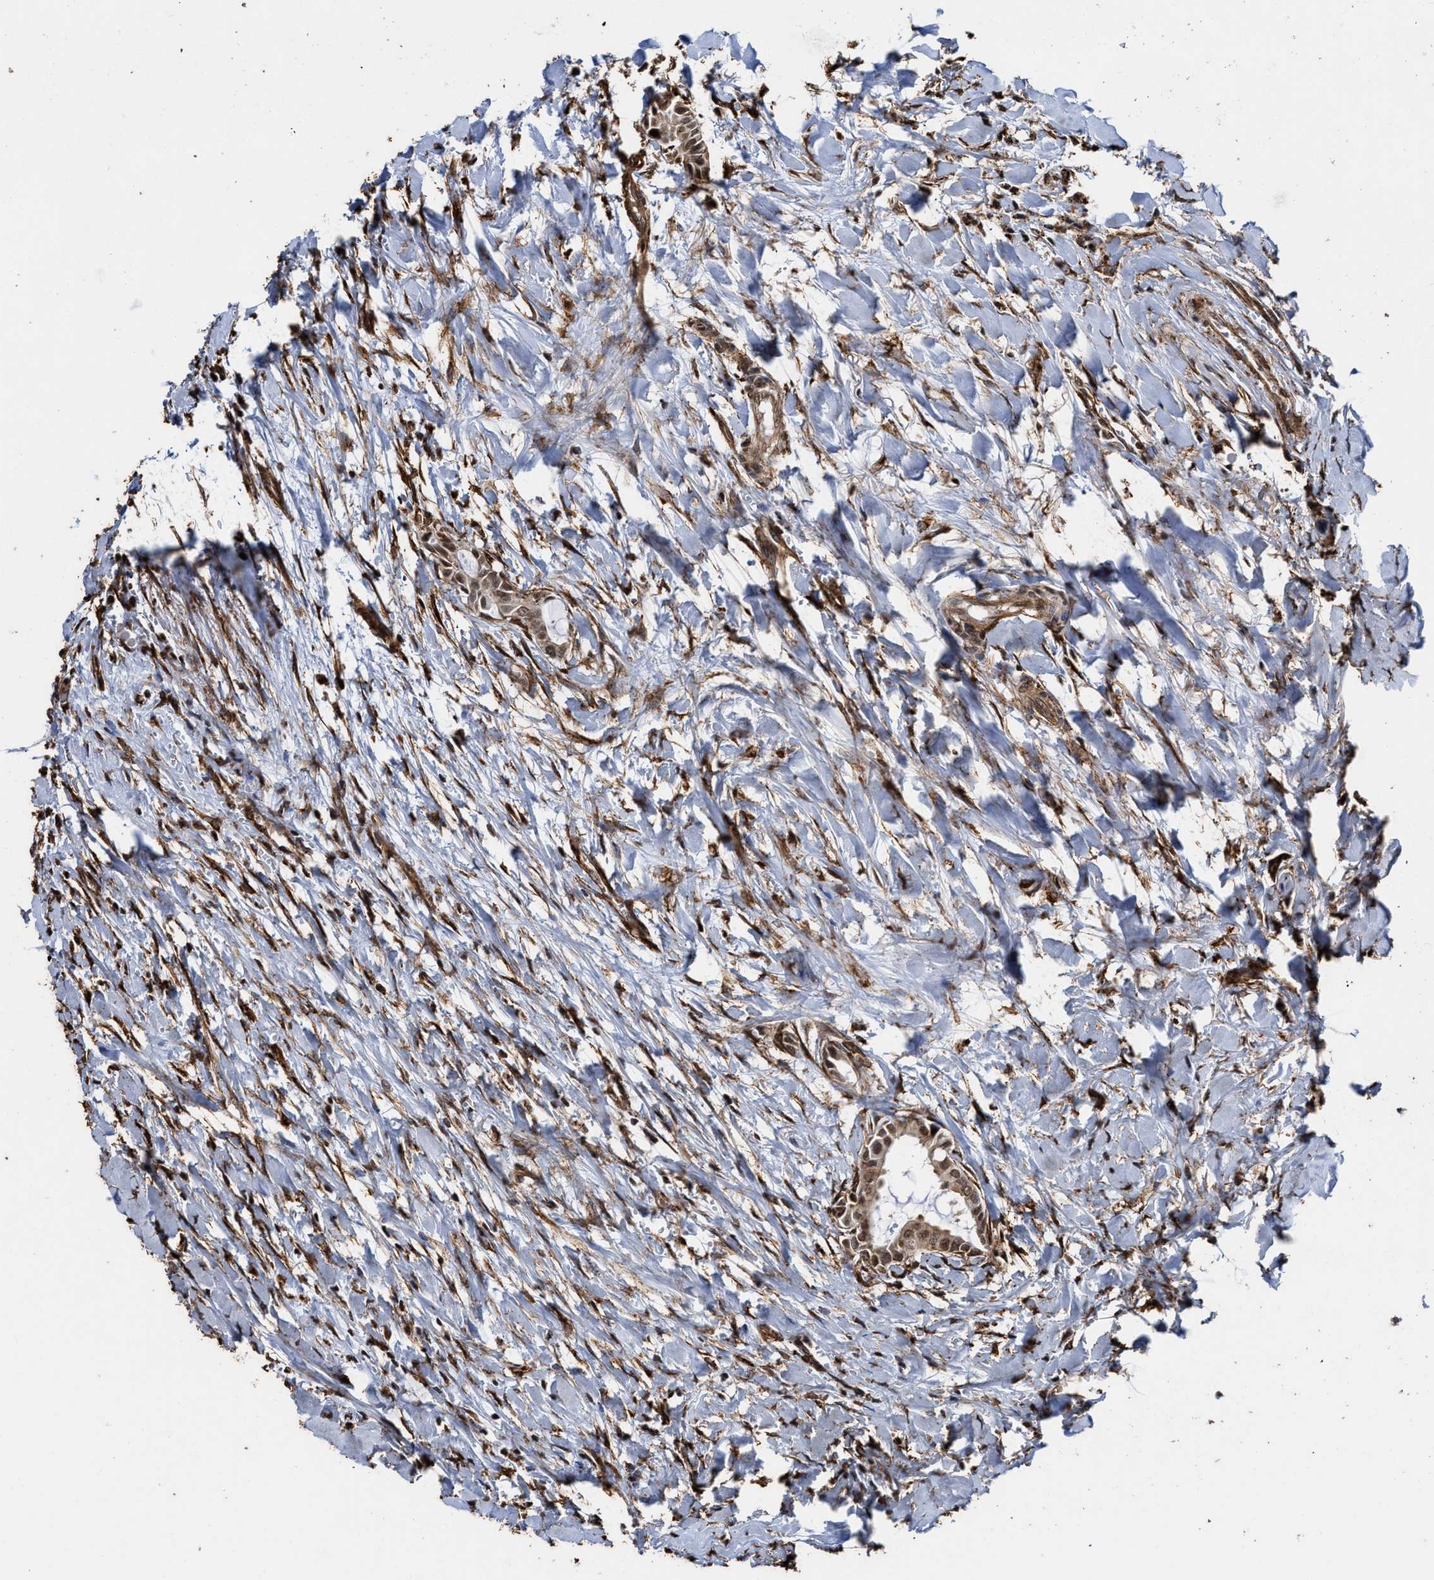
{"staining": {"intensity": "moderate", "quantity": ">75%", "location": "cytoplasmic/membranous,nuclear"}, "tissue": "head and neck cancer", "cell_type": "Tumor cells", "image_type": "cancer", "snomed": [{"axis": "morphology", "description": "Adenocarcinoma, NOS"}, {"axis": "topography", "description": "Salivary gland"}, {"axis": "topography", "description": "Head-Neck"}], "caption": "Immunohistochemical staining of adenocarcinoma (head and neck) displays medium levels of moderate cytoplasmic/membranous and nuclear positivity in about >75% of tumor cells. (DAB (3,3'-diaminobenzidine) = brown stain, brightfield microscopy at high magnification).", "gene": "SEPTIN2", "patient": {"sex": "female", "age": 59}}